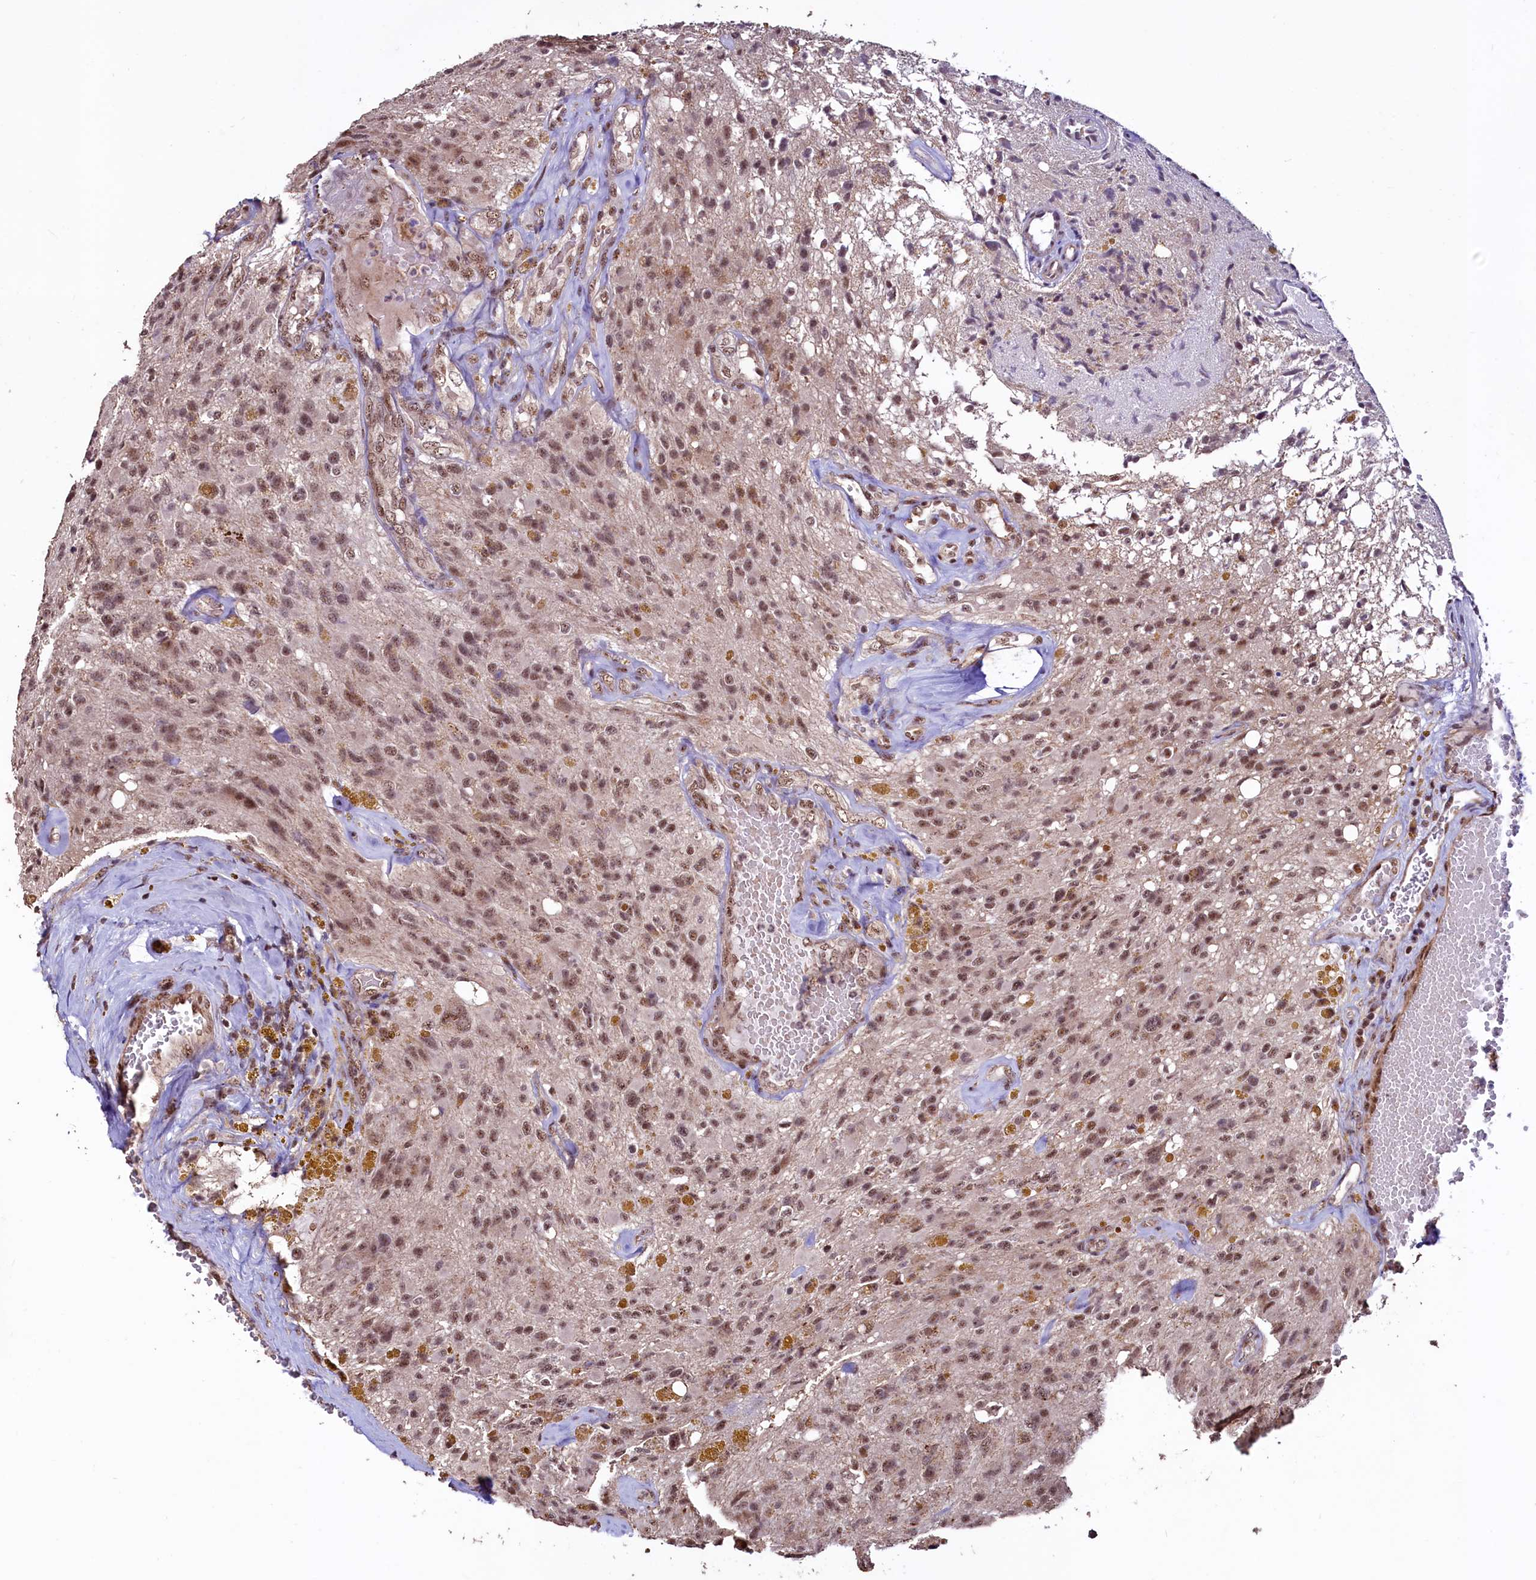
{"staining": {"intensity": "moderate", "quantity": ">75%", "location": "nuclear"}, "tissue": "glioma", "cell_type": "Tumor cells", "image_type": "cancer", "snomed": [{"axis": "morphology", "description": "Glioma, malignant, High grade"}, {"axis": "topography", "description": "Brain"}], "caption": "The histopathology image shows immunohistochemical staining of malignant glioma (high-grade). There is moderate nuclear positivity is seen in approximately >75% of tumor cells.", "gene": "SFSWAP", "patient": {"sex": "male", "age": 69}}